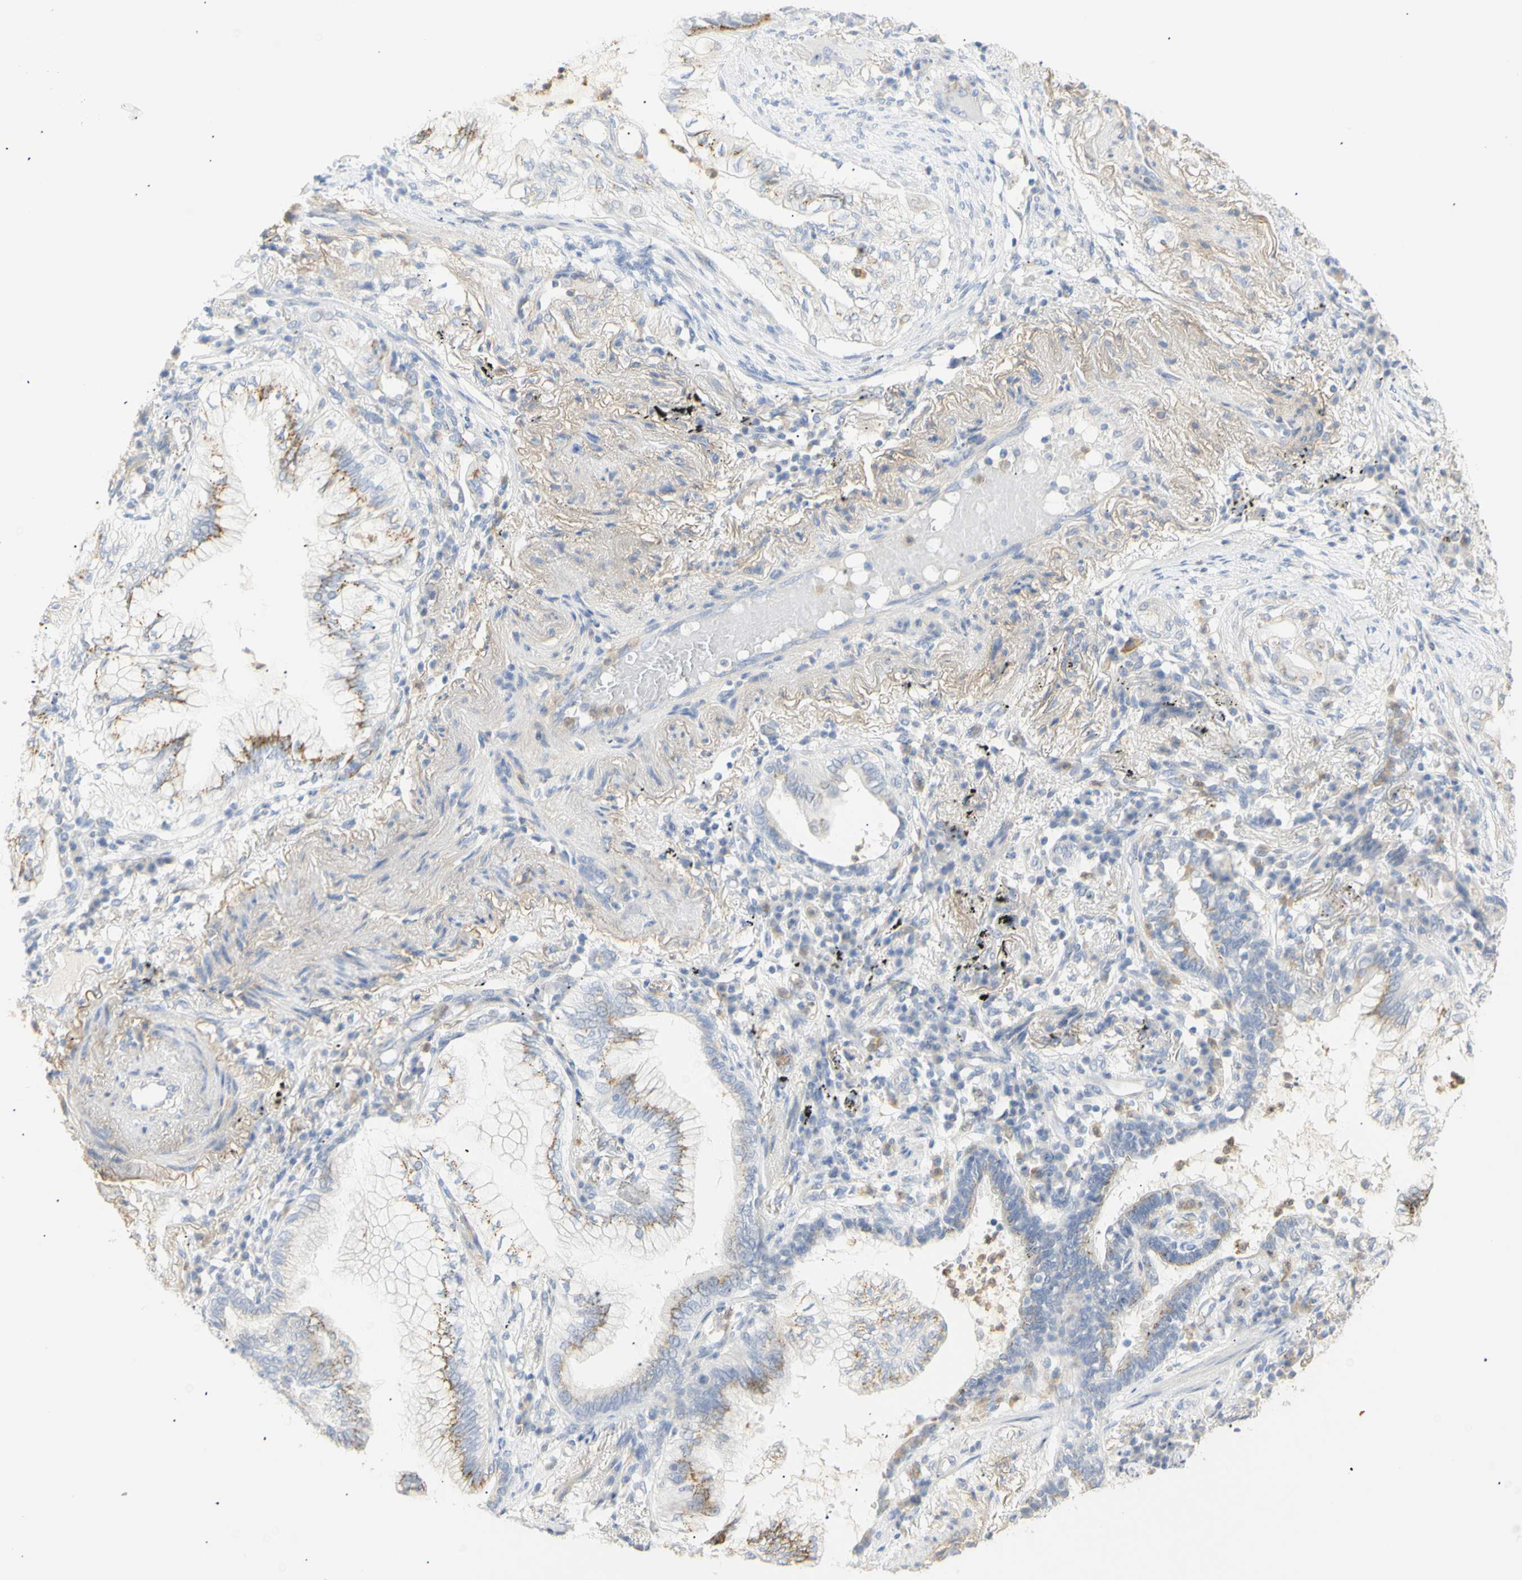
{"staining": {"intensity": "moderate", "quantity": ">75%", "location": "cytoplasmic/membranous"}, "tissue": "lung cancer", "cell_type": "Tumor cells", "image_type": "cancer", "snomed": [{"axis": "morphology", "description": "Normal tissue, NOS"}, {"axis": "morphology", "description": "Adenocarcinoma, NOS"}, {"axis": "topography", "description": "Bronchus"}, {"axis": "topography", "description": "Lung"}], "caption": "Immunohistochemical staining of human lung cancer reveals moderate cytoplasmic/membranous protein positivity in approximately >75% of tumor cells. (brown staining indicates protein expression, while blue staining denotes nuclei).", "gene": "B4GALNT3", "patient": {"sex": "female", "age": 70}}